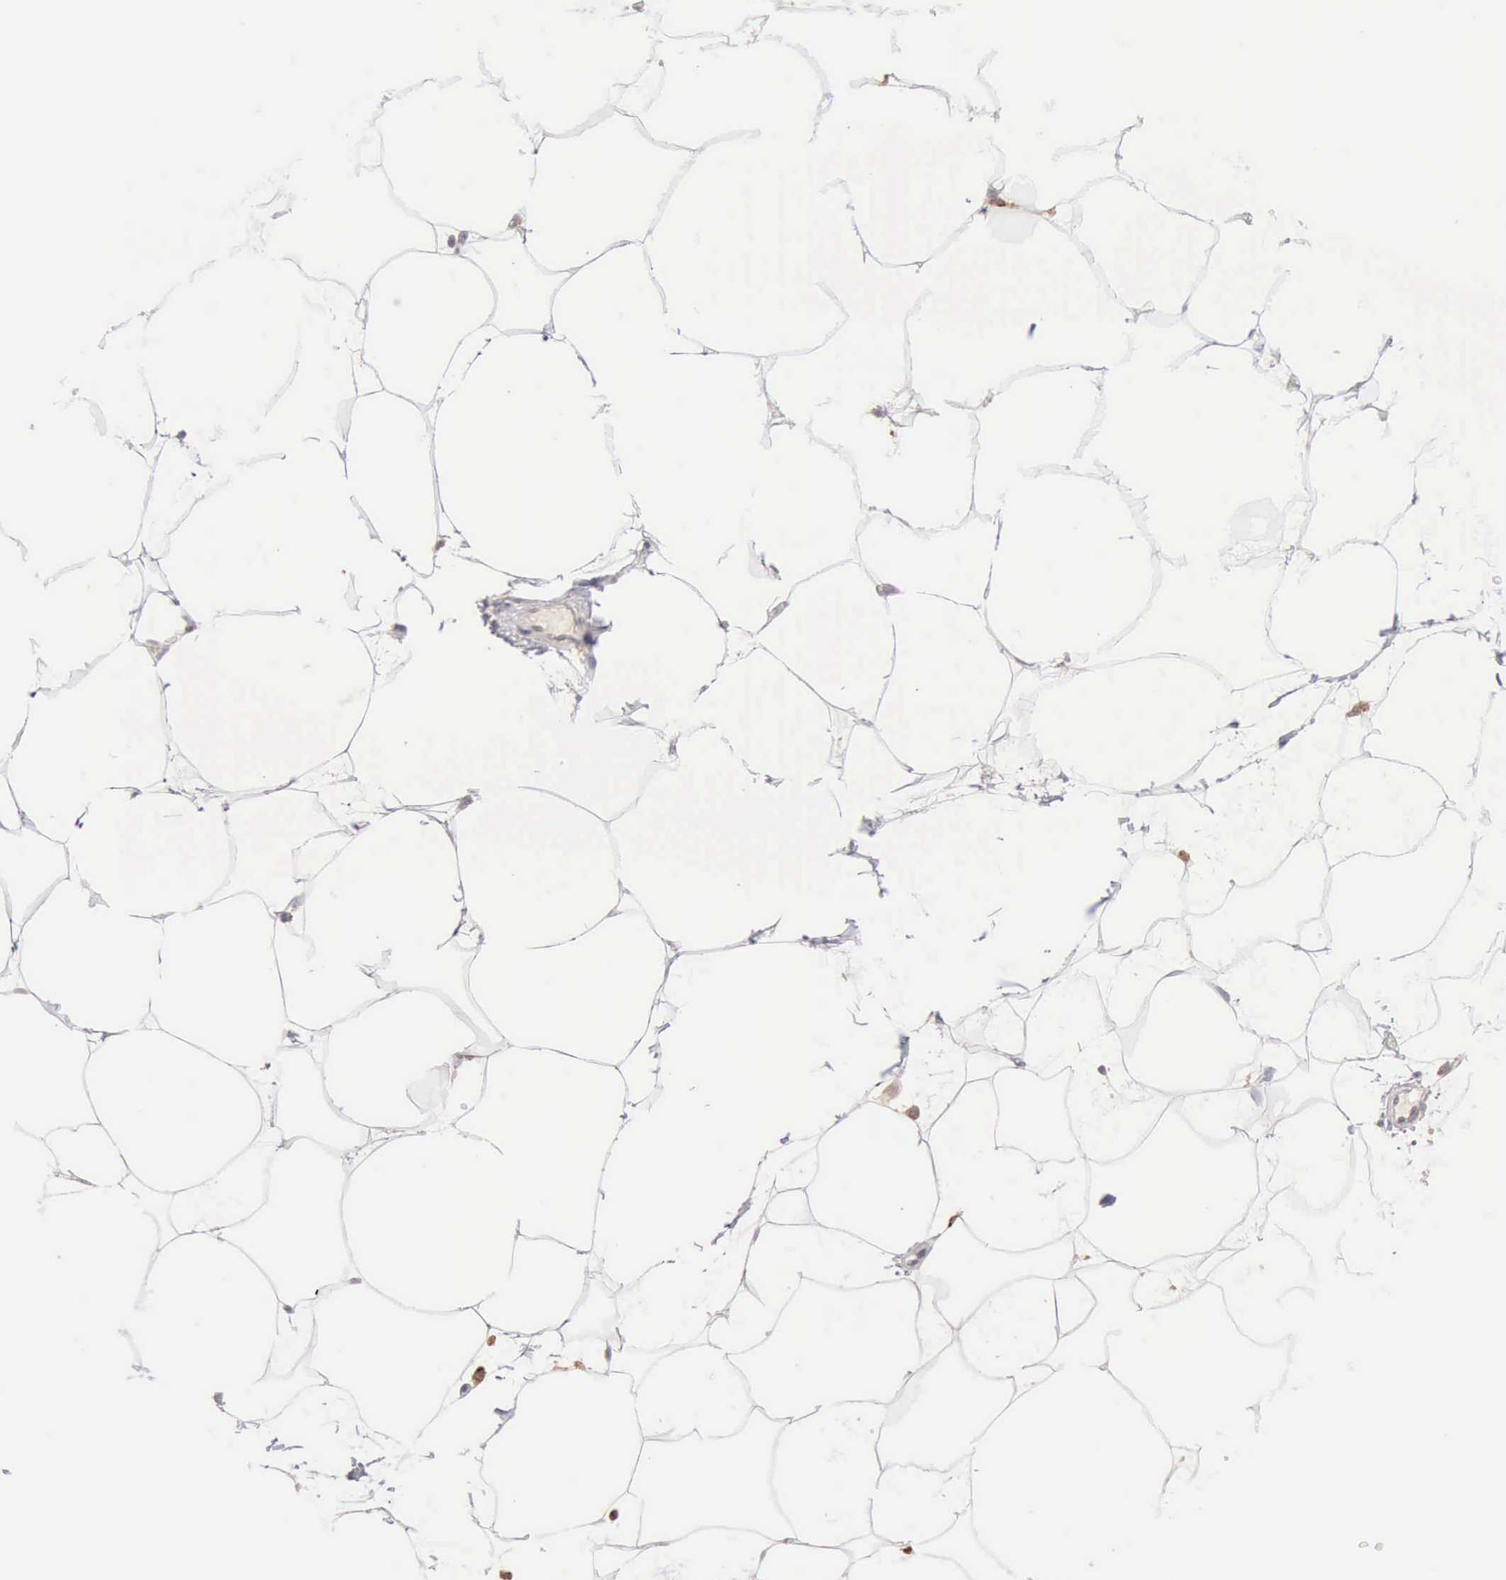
{"staining": {"intensity": "negative", "quantity": "none", "location": "none"}, "tissue": "adipose tissue", "cell_type": "Adipocytes", "image_type": "normal", "snomed": [{"axis": "morphology", "description": "Normal tissue, NOS"}, {"axis": "morphology", "description": "Duct carcinoma"}, {"axis": "topography", "description": "Breast"}, {"axis": "topography", "description": "Adipose tissue"}], "caption": "The histopathology image reveals no significant expression in adipocytes of adipose tissue.", "gene": "RNASE1", "patient": {"sex": "female", "age": 37}}